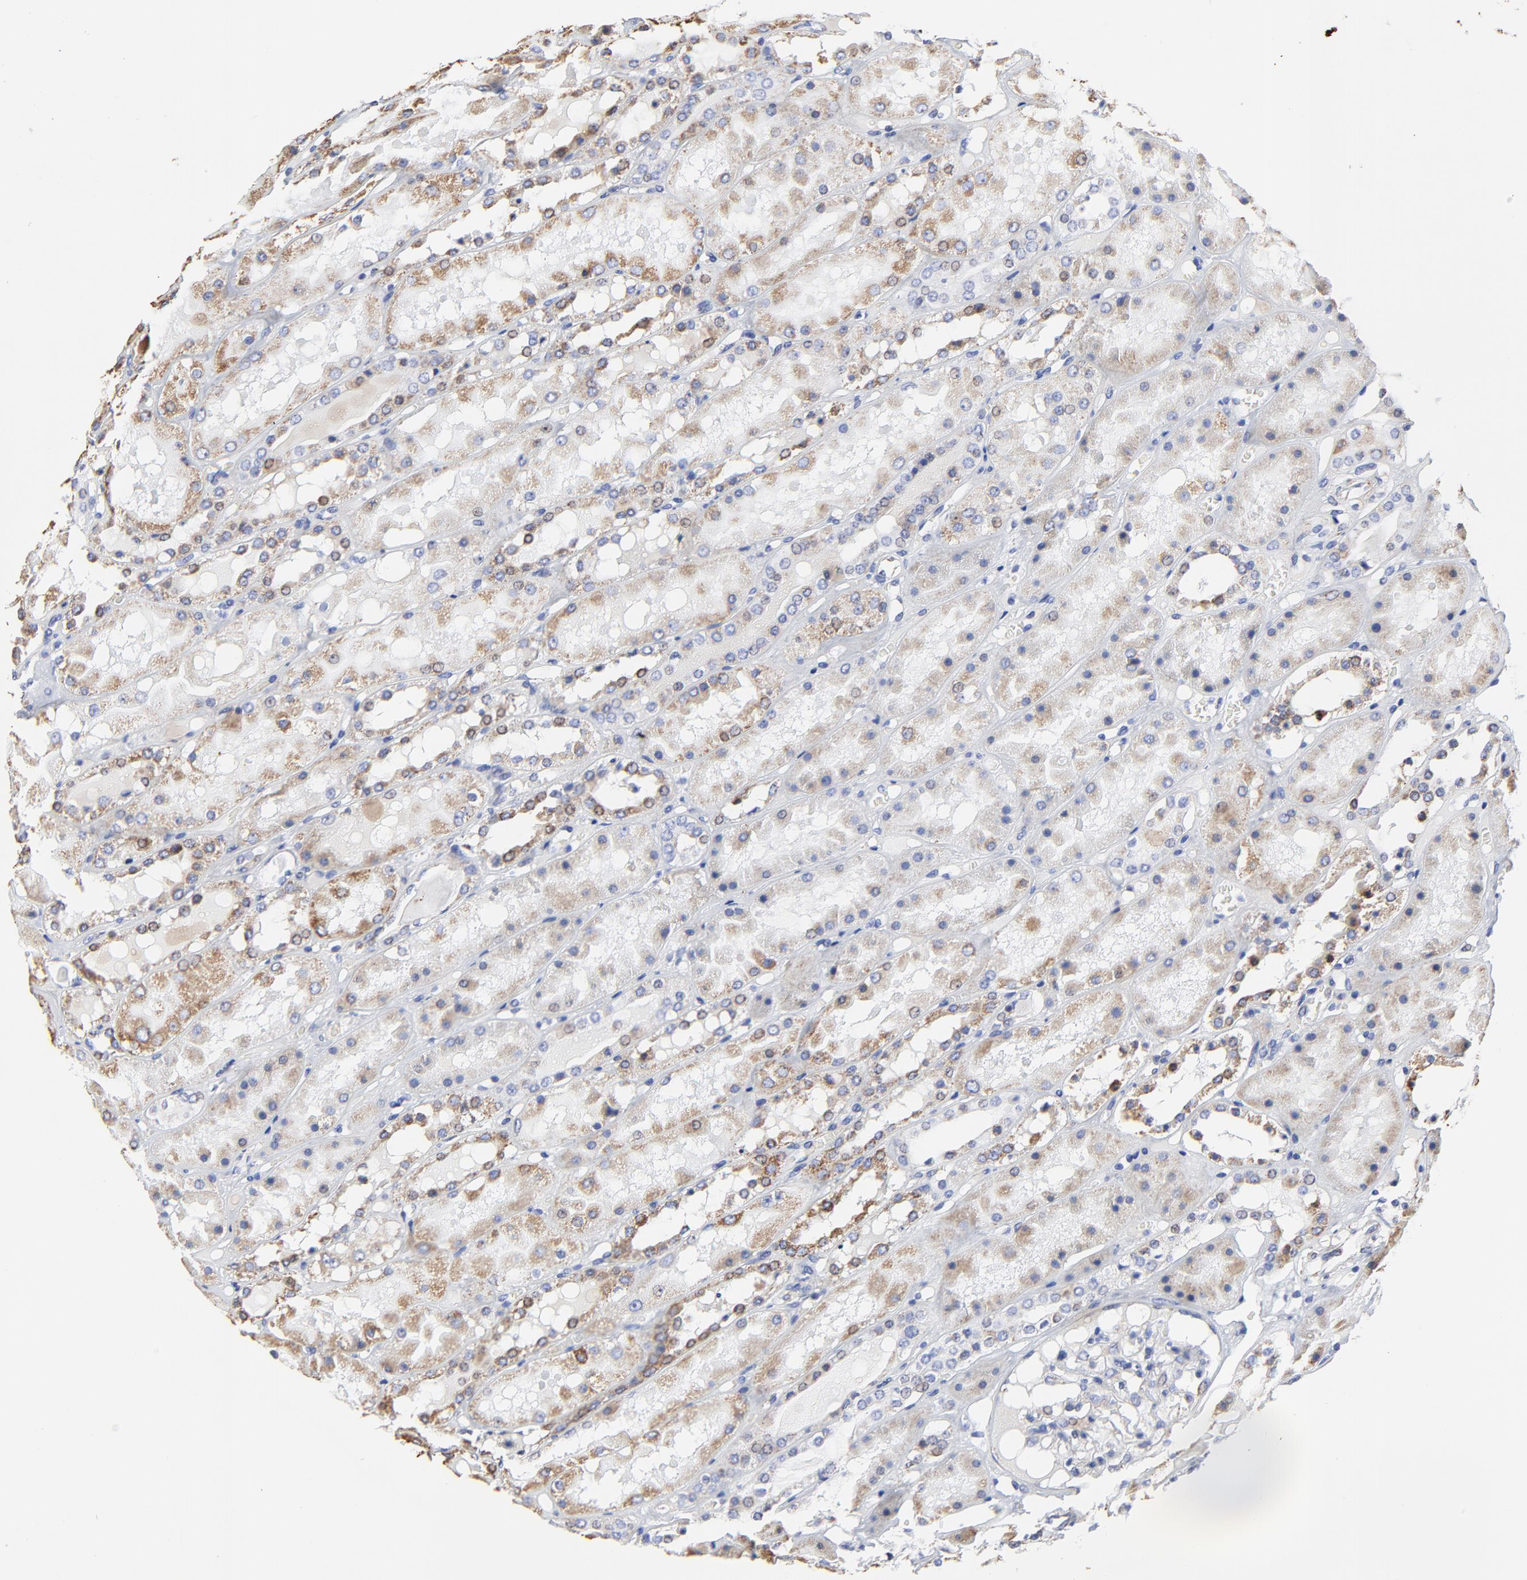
{"staining": {"intensity": "moderate", "quantity": "<25%", "location": "cytoplasmic/membranous"}, "tissue": "kidney", "cell_type": "Cells in glomeruli", "image_type": "normal", "snomed": [{"axis": "morphology", "description": "Normal tissue, NOS"}, {"axis": "topography", "description": "Kidney"}], "caption": "DAB (3,3'-diaminobenzidine) immunohistochemical staining of benign human kidney reveals moderate cytoplasmic/membranous protein positivity in about <25% of cells in glomeruli. (Stains: DAB (3,3'-diaminobenzidine) in brown, nuclei in blue, Microscopy: brightfield microscopy at high magnification).", "gene": "PINK1", "patient": {"sex": "male", "age": 36}}